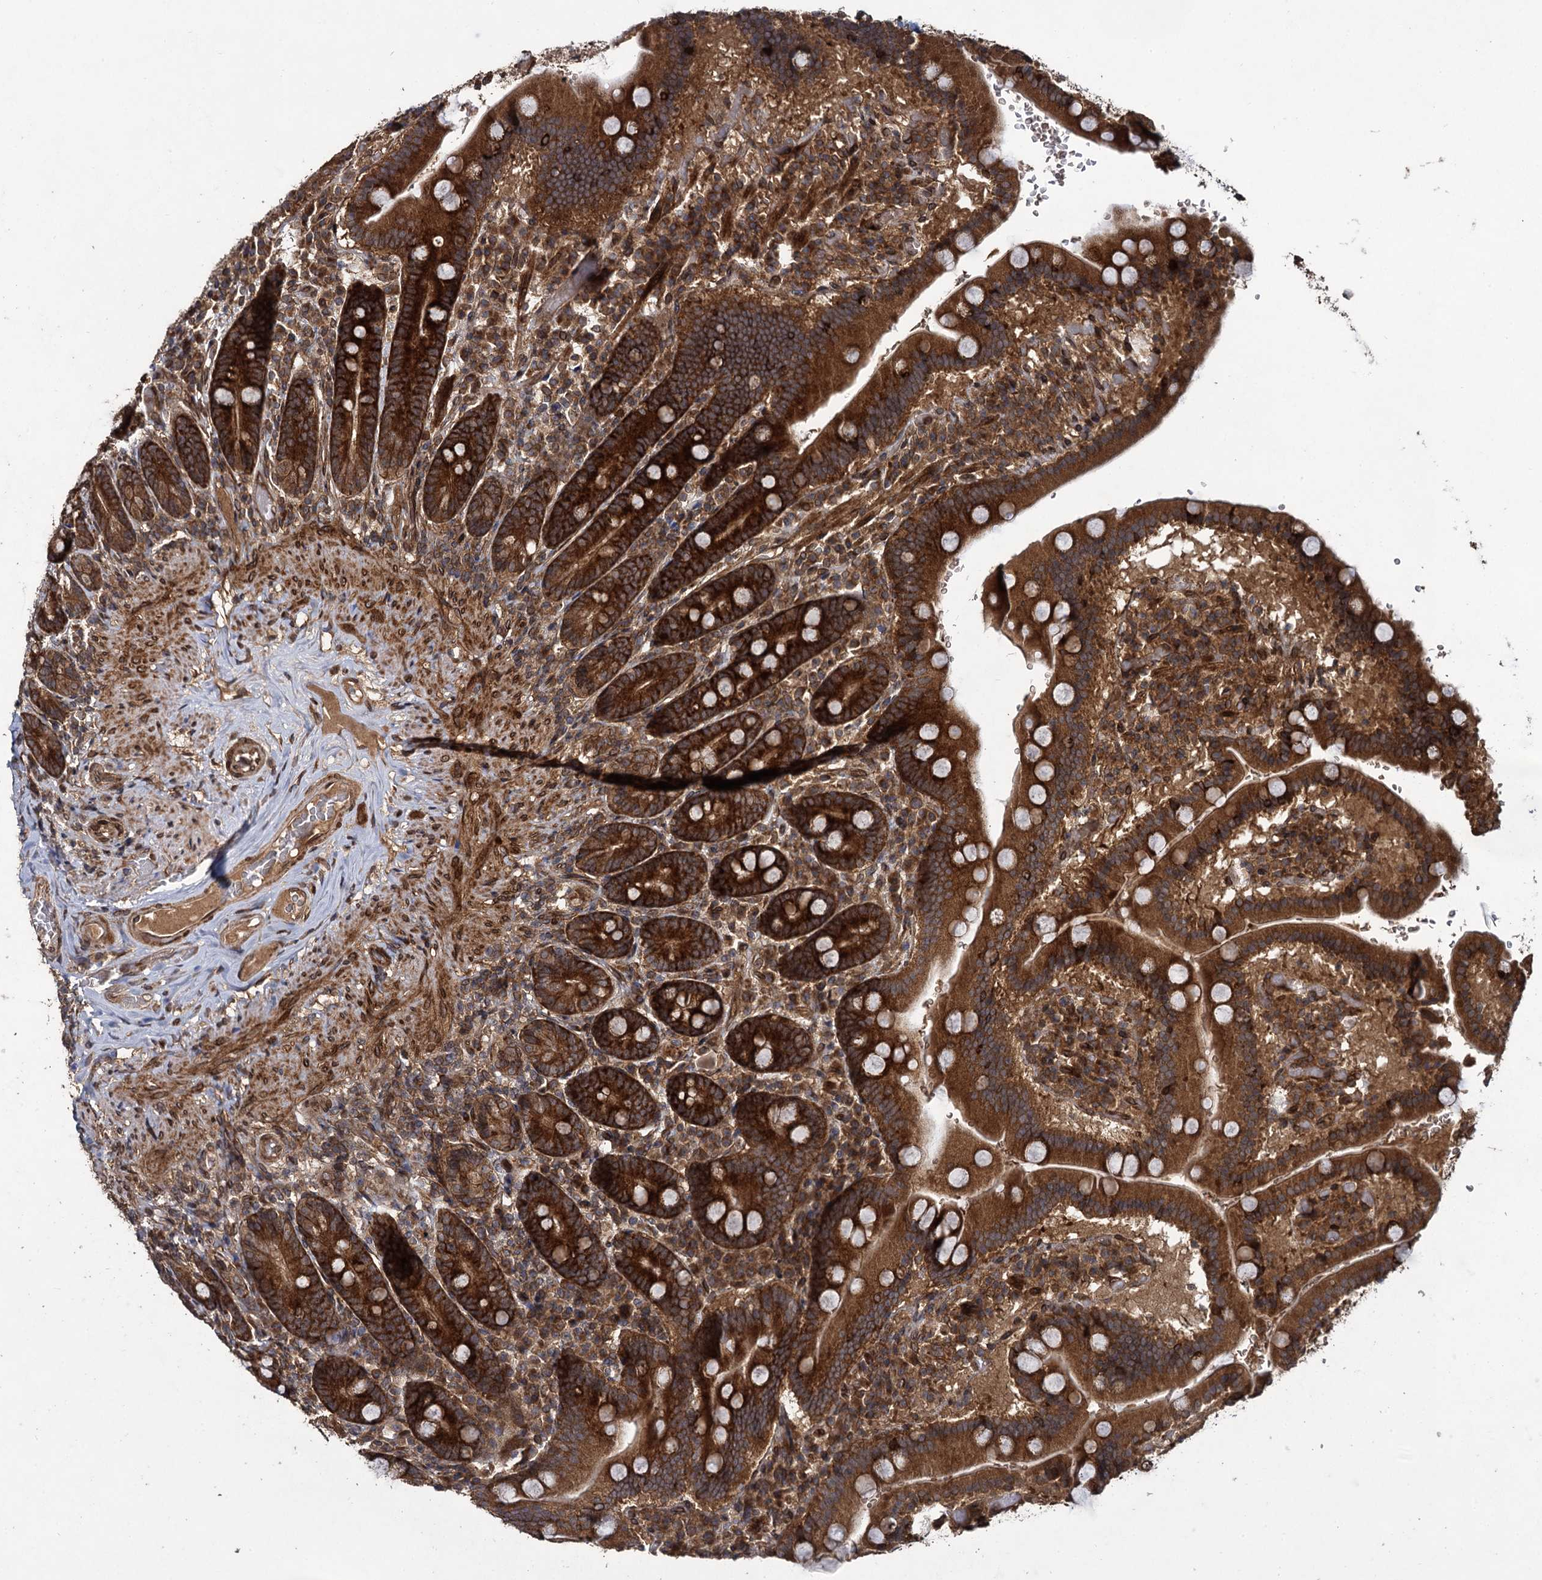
{"staining": {"intensity": "strong", "quantity": ">75%", "location": "cytoplasmic/membranous"}, "tissue": "duodenum", "cell_type": "Glandular cells", "image_type": "normal", "snomed": [{"axis": "morphology", "description": "Normal tissue, NOS"}, {"axis": "topography", "description": "Duodenum"}], "caption": "Protein positivity by immunohistochemistry displays strong cytoplasmic/membranous expression in about >75% of glandular cells in unremarkable duodenum.", "gene": "DCP1B", "patient": {"sex": "female", "age": 62}}